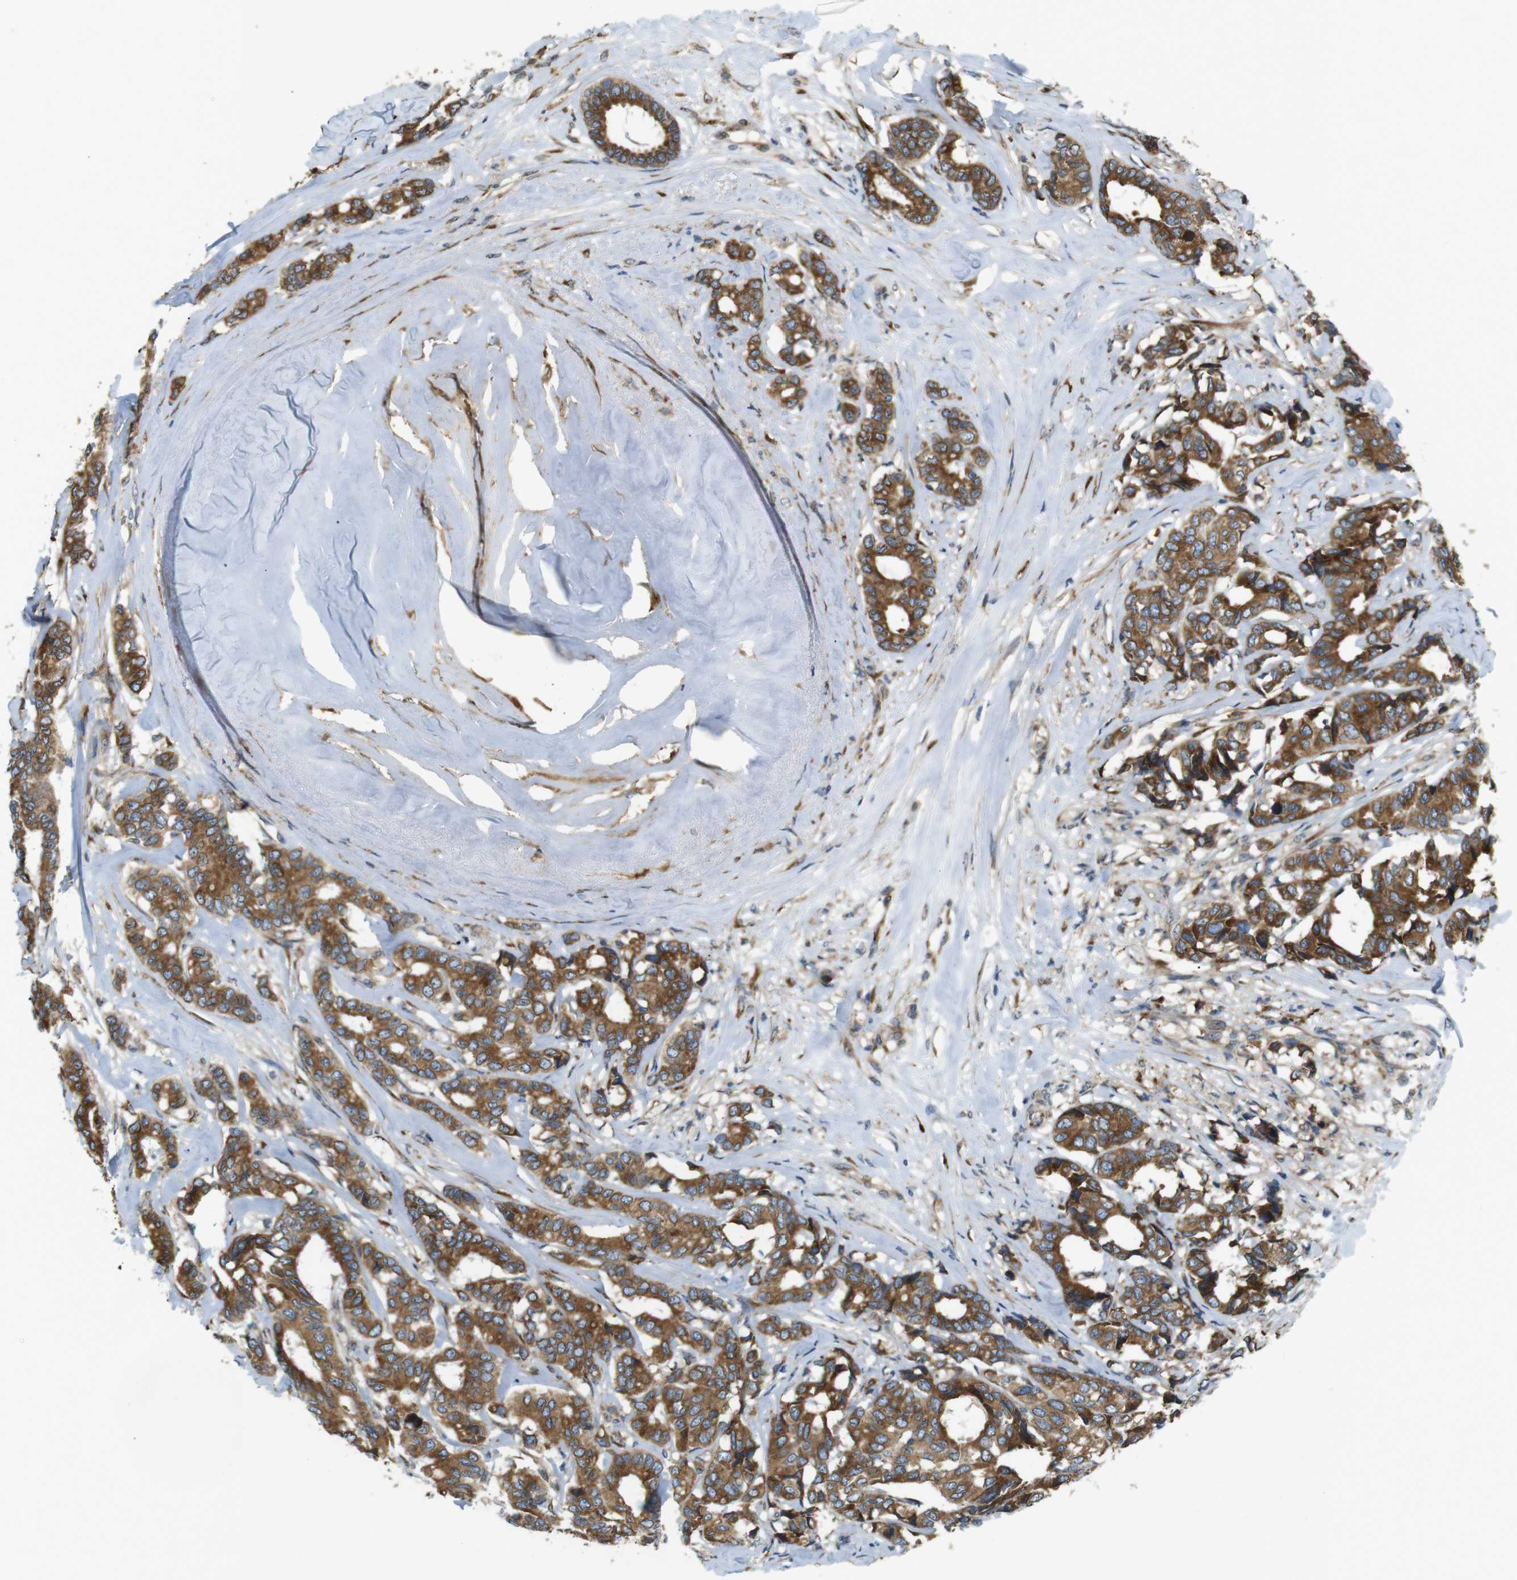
{"staining": {"intensity": "strong", "quantity": ">75%", "location": "cytoplasmic/membranous"}, "tissue": "breast cancer", "cell_type": "Tumor cells", "image_type": "cancer", "snomed": [{"axis": "morphology", "description": "Duct carcinoma"}, {"axis": "topography", "description": "Breast"}], "caption": "Strong cytoplasmic/membranous expression for a protein is seen in approximately >75% of tumor cells of breast intraductal carcinoma using immunohistochemistry (IHC).", "gene": "TMEM143", "patient": {"sex": "female", "age": 87}}